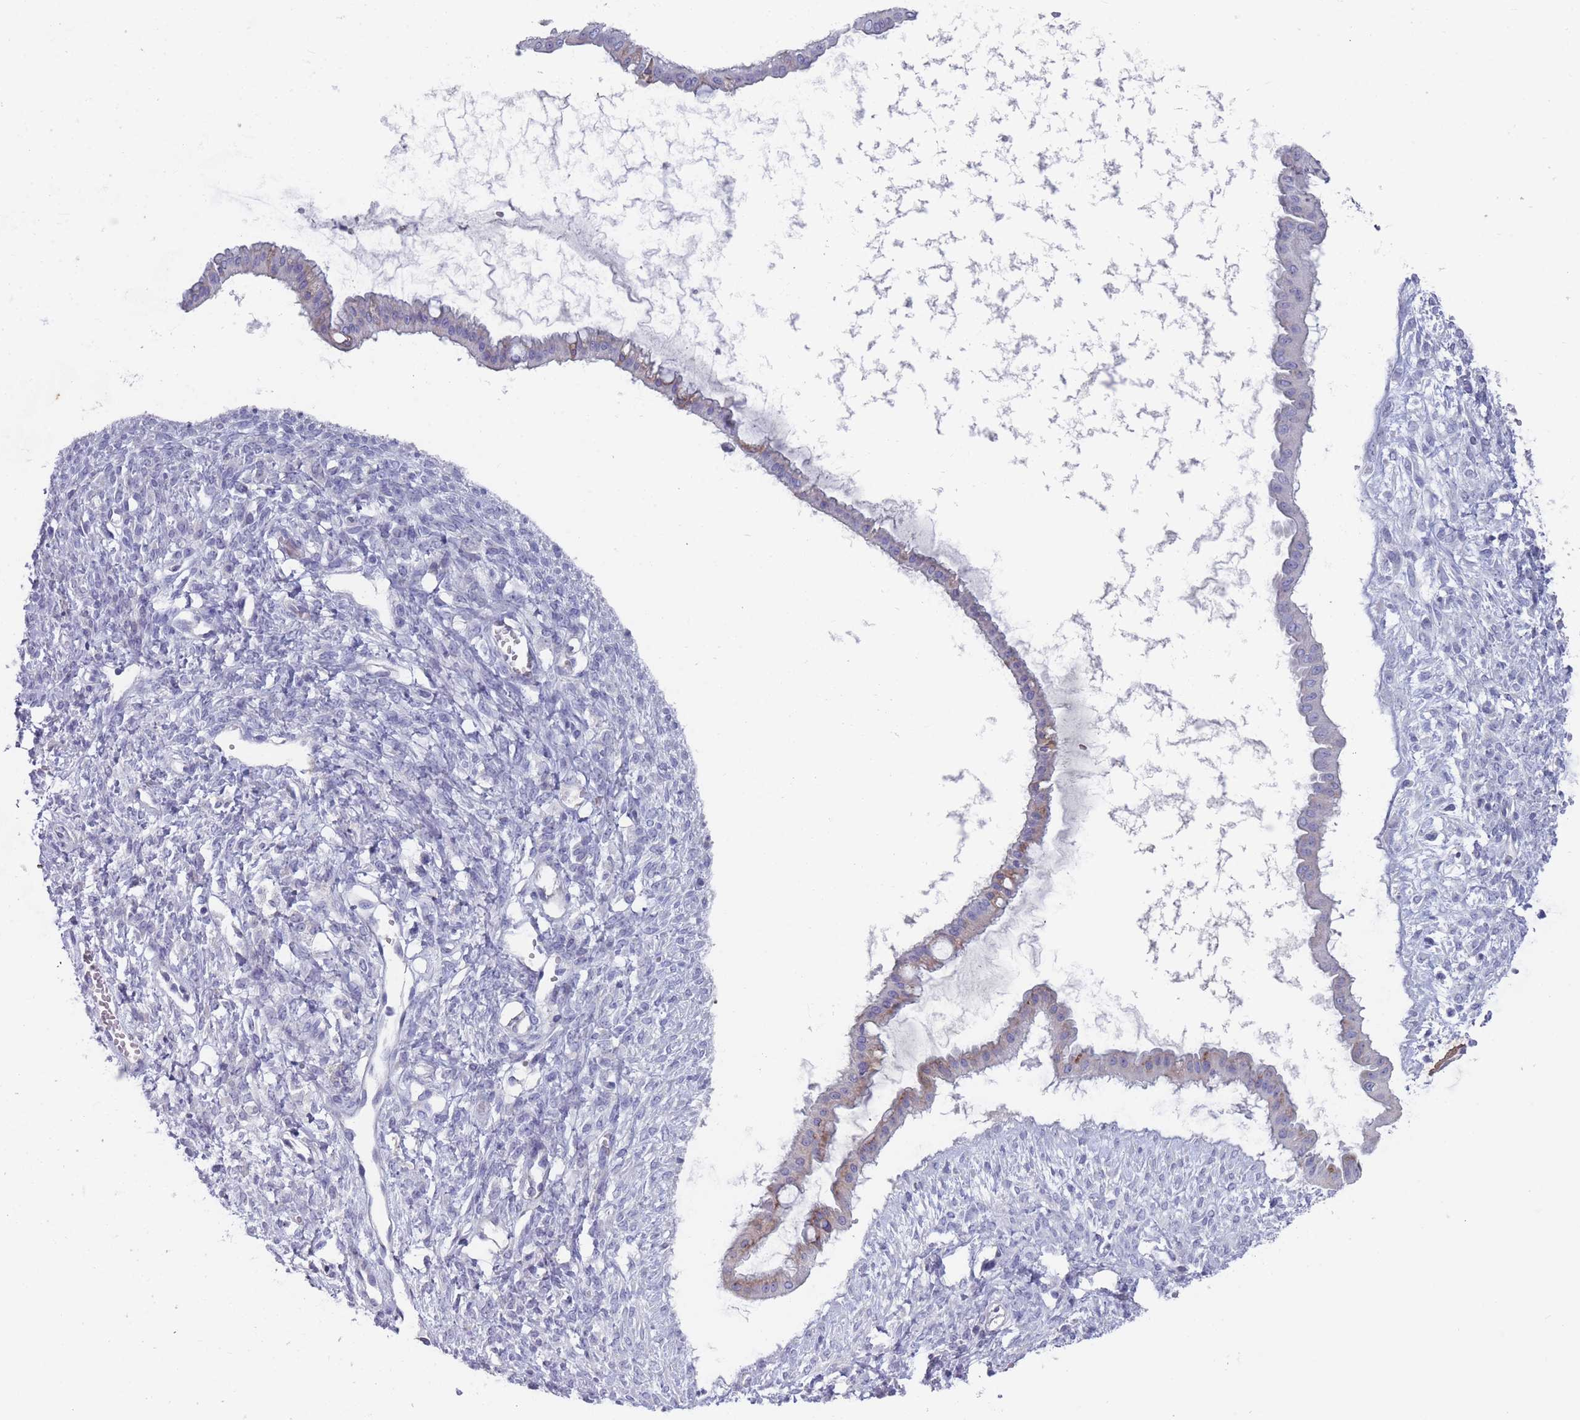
{"staining": {"intensity": "weak", "quantity": "<25%", "location": "cytoplasmic/membranous"}, "tissue": "ovarian cancer", "cell_type": "Tumor cells", "image_type": "cancer", "snomed": [{"axis": "morphology", "description": "Cystadenocarcinoma, mucinous, NOS"}, {"axis": "topography", "description": "Ovary"}], "caption": "Ovarian cancer (mucinous cystadenocarcinoma) was stained to show a protein in brown. There is no significant positivity in tumor cells.", "gene": "ST8SIA5", "patient": {"sex": "female", "age": 73}}